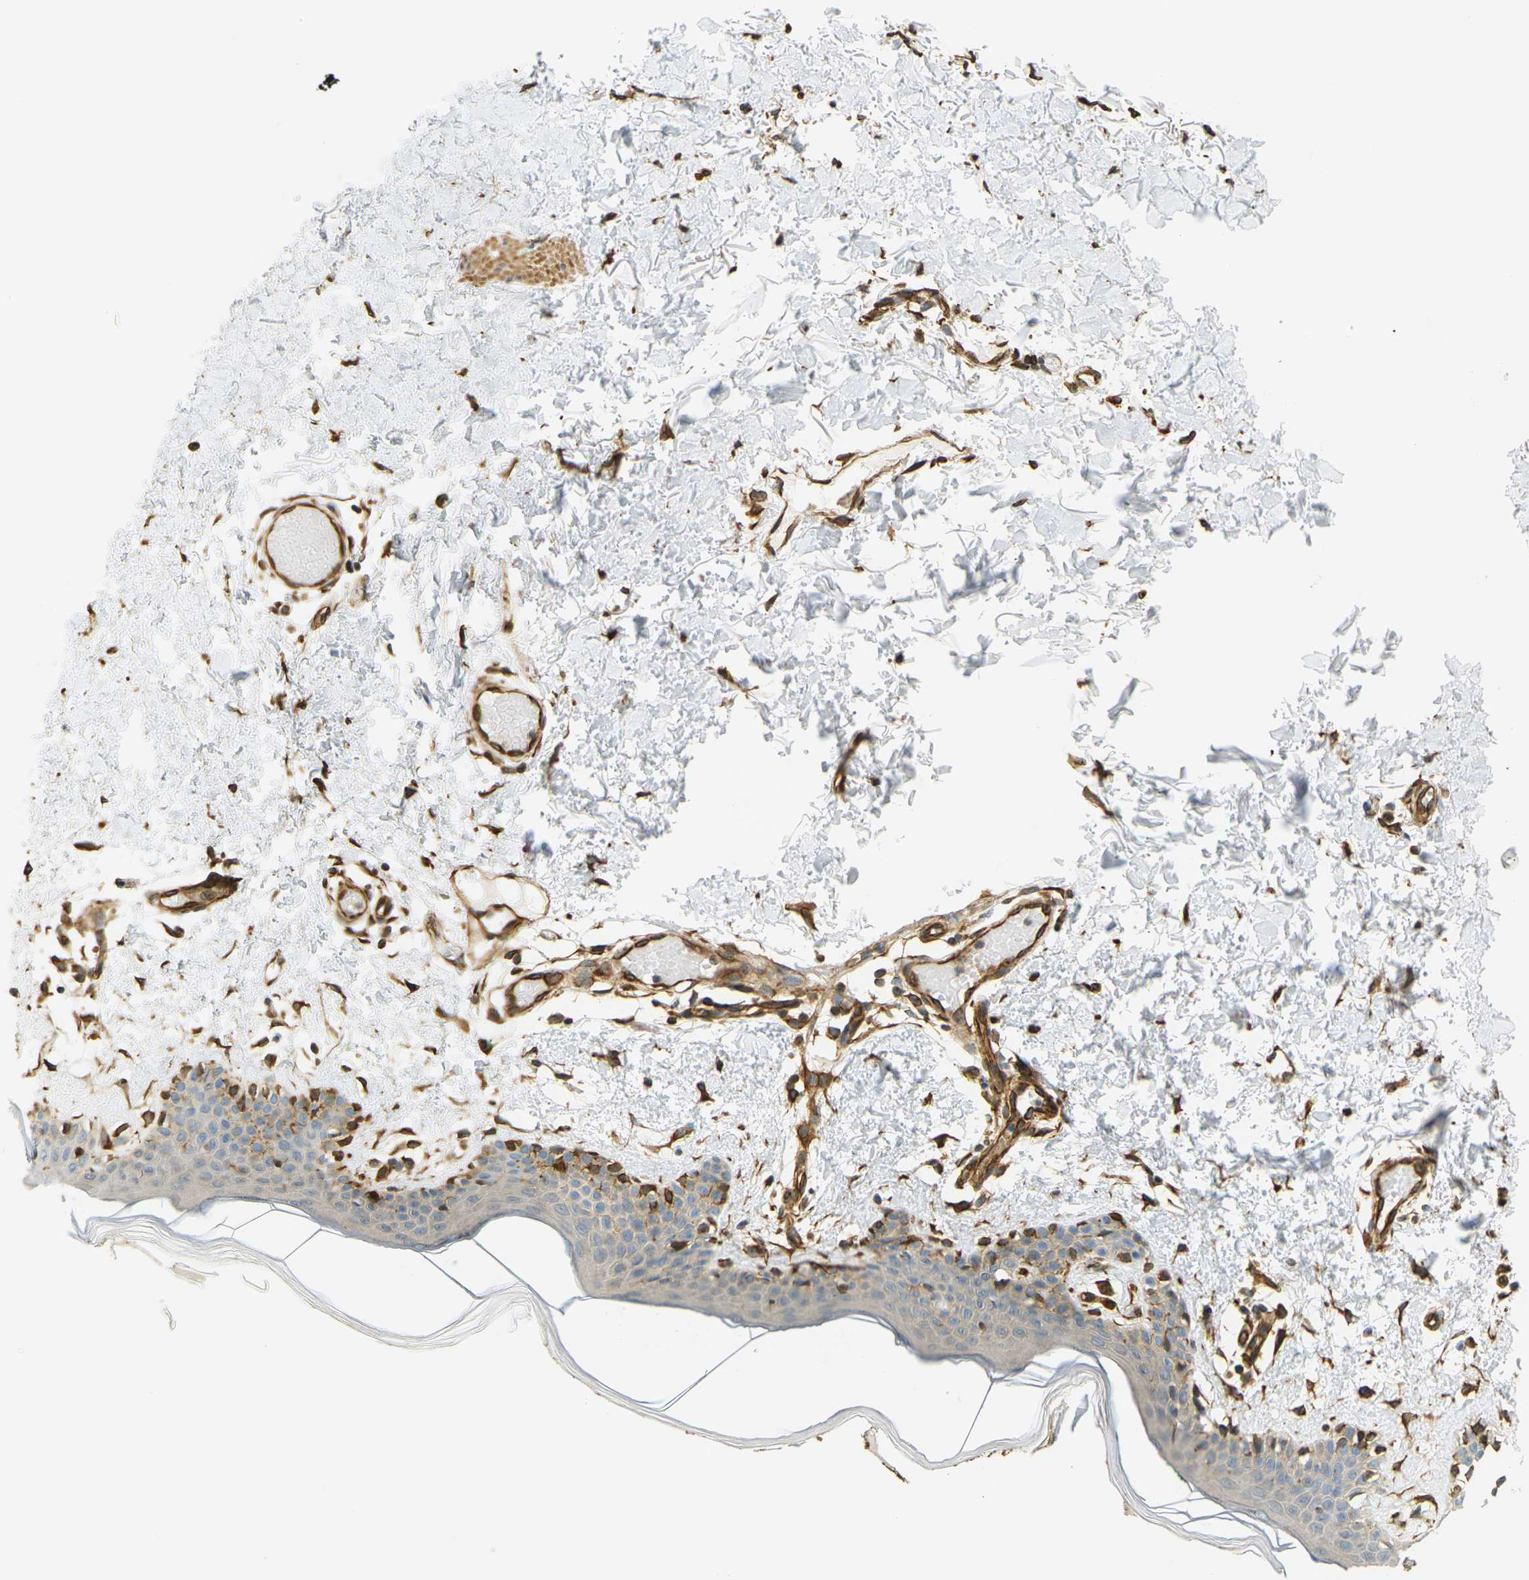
{"staining": {"intensity": "strong", "quantity": ">75%", "location": "cytoplasmic/membranous"}, "tissue": "skin", "cell_type": "Fibroblasts", "image_type": "normal", "snomed": [{"axis": "morphology", "description": "Normal tissue, NOS"}, {"axis": "topography", "description": "Skin"}], "caption": "Fibroblasts show strong cytoplasmic/membranous positivity in approximately >75% of cells in unremarkable skin.", "gene": "CYTH3", "patient": {"sex": "male", "age": 53}}